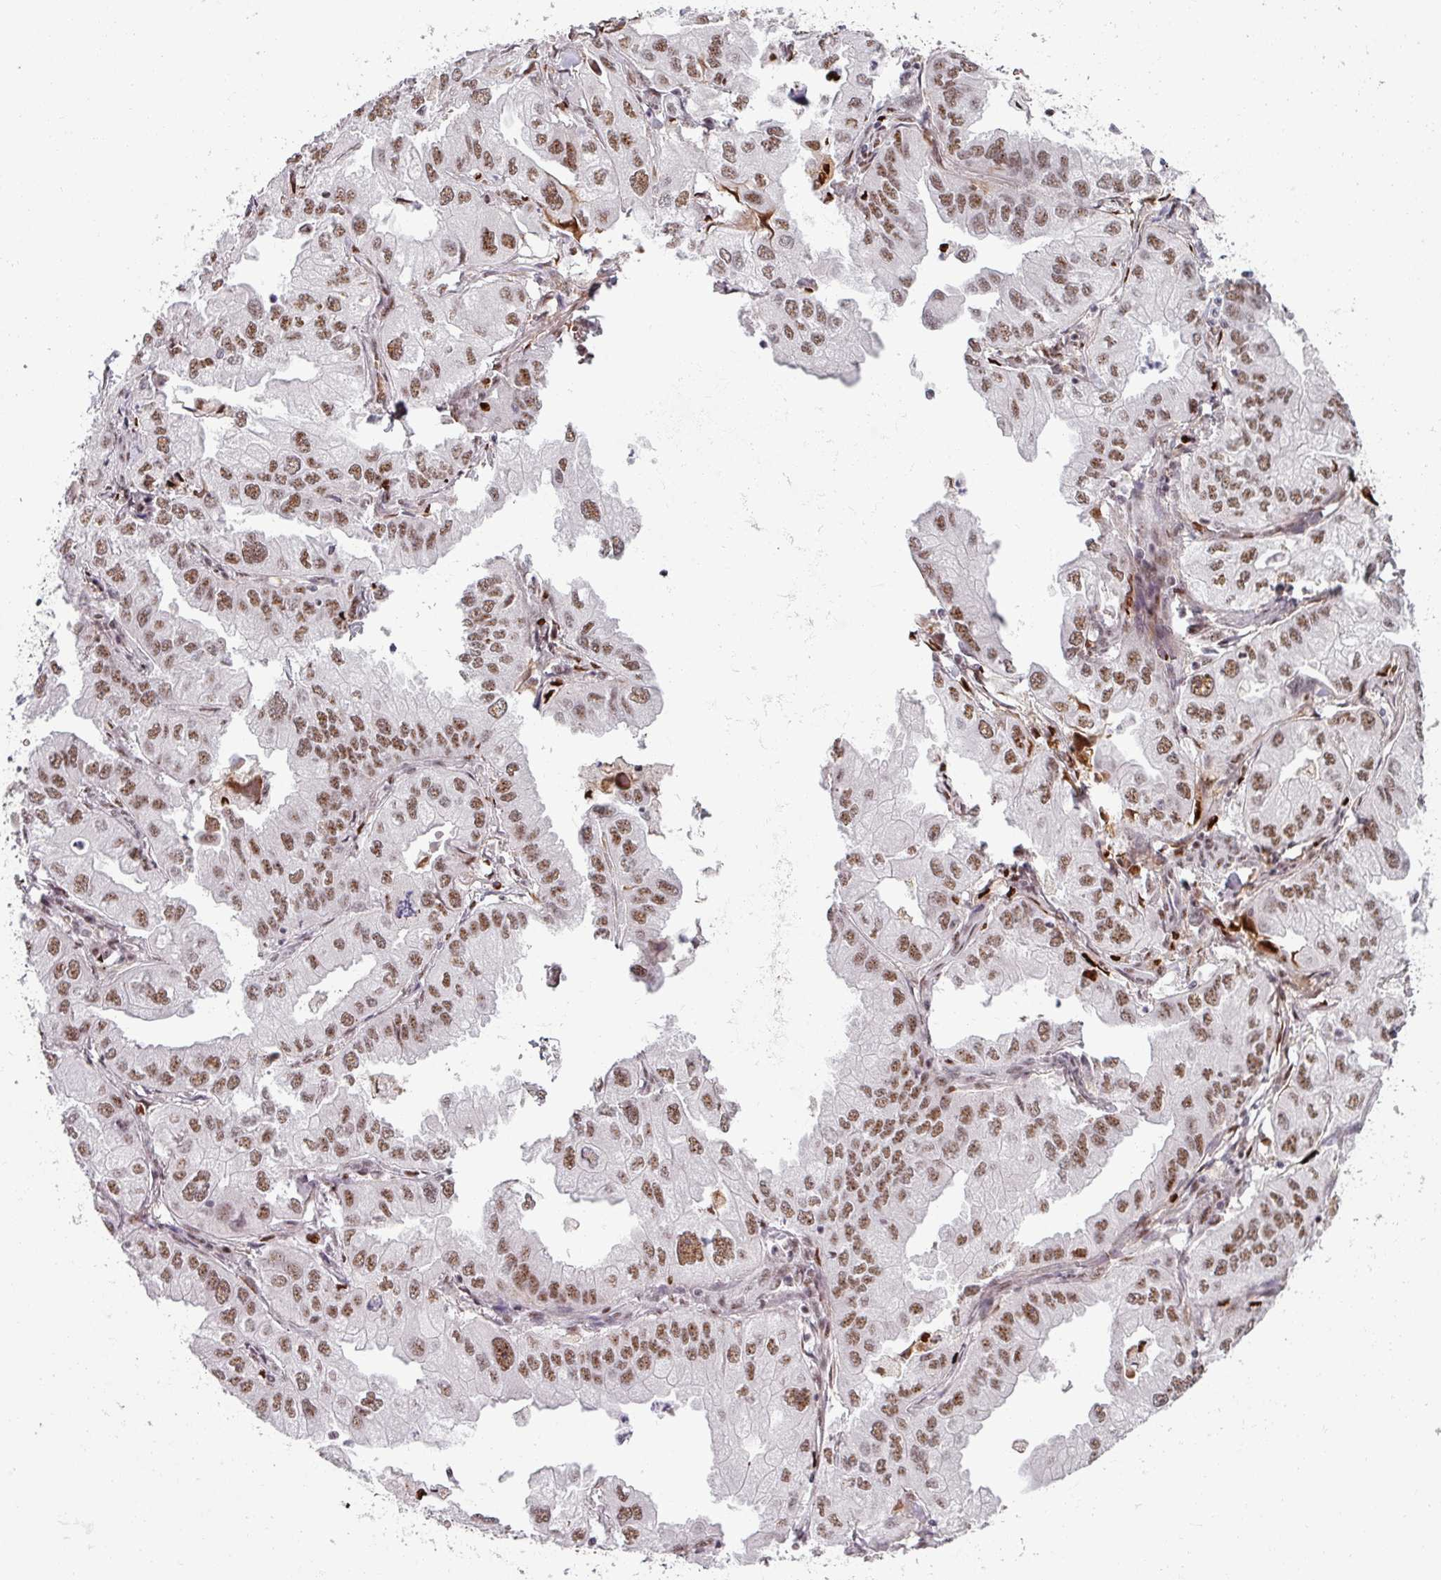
{"staining": {"intensity": "moderate", "quantity": ">75%", "location": "nuclear"}, "tissue": "lung cancer", "cell_type": "Tumor cells", "image_type": "cancer", "snomed": [{"axis": "morphology", "description": "Adenocarcinoma, NOS"}, {"axis": "topography", "description": "Lung"}], "caption": "Tumor cells show medium levels of moderate nuclear positivity in about >75% of cells in lung adenocarcinoma.", "gene": "NCOR1", "patient": {"sex": "male", "age": 48}}